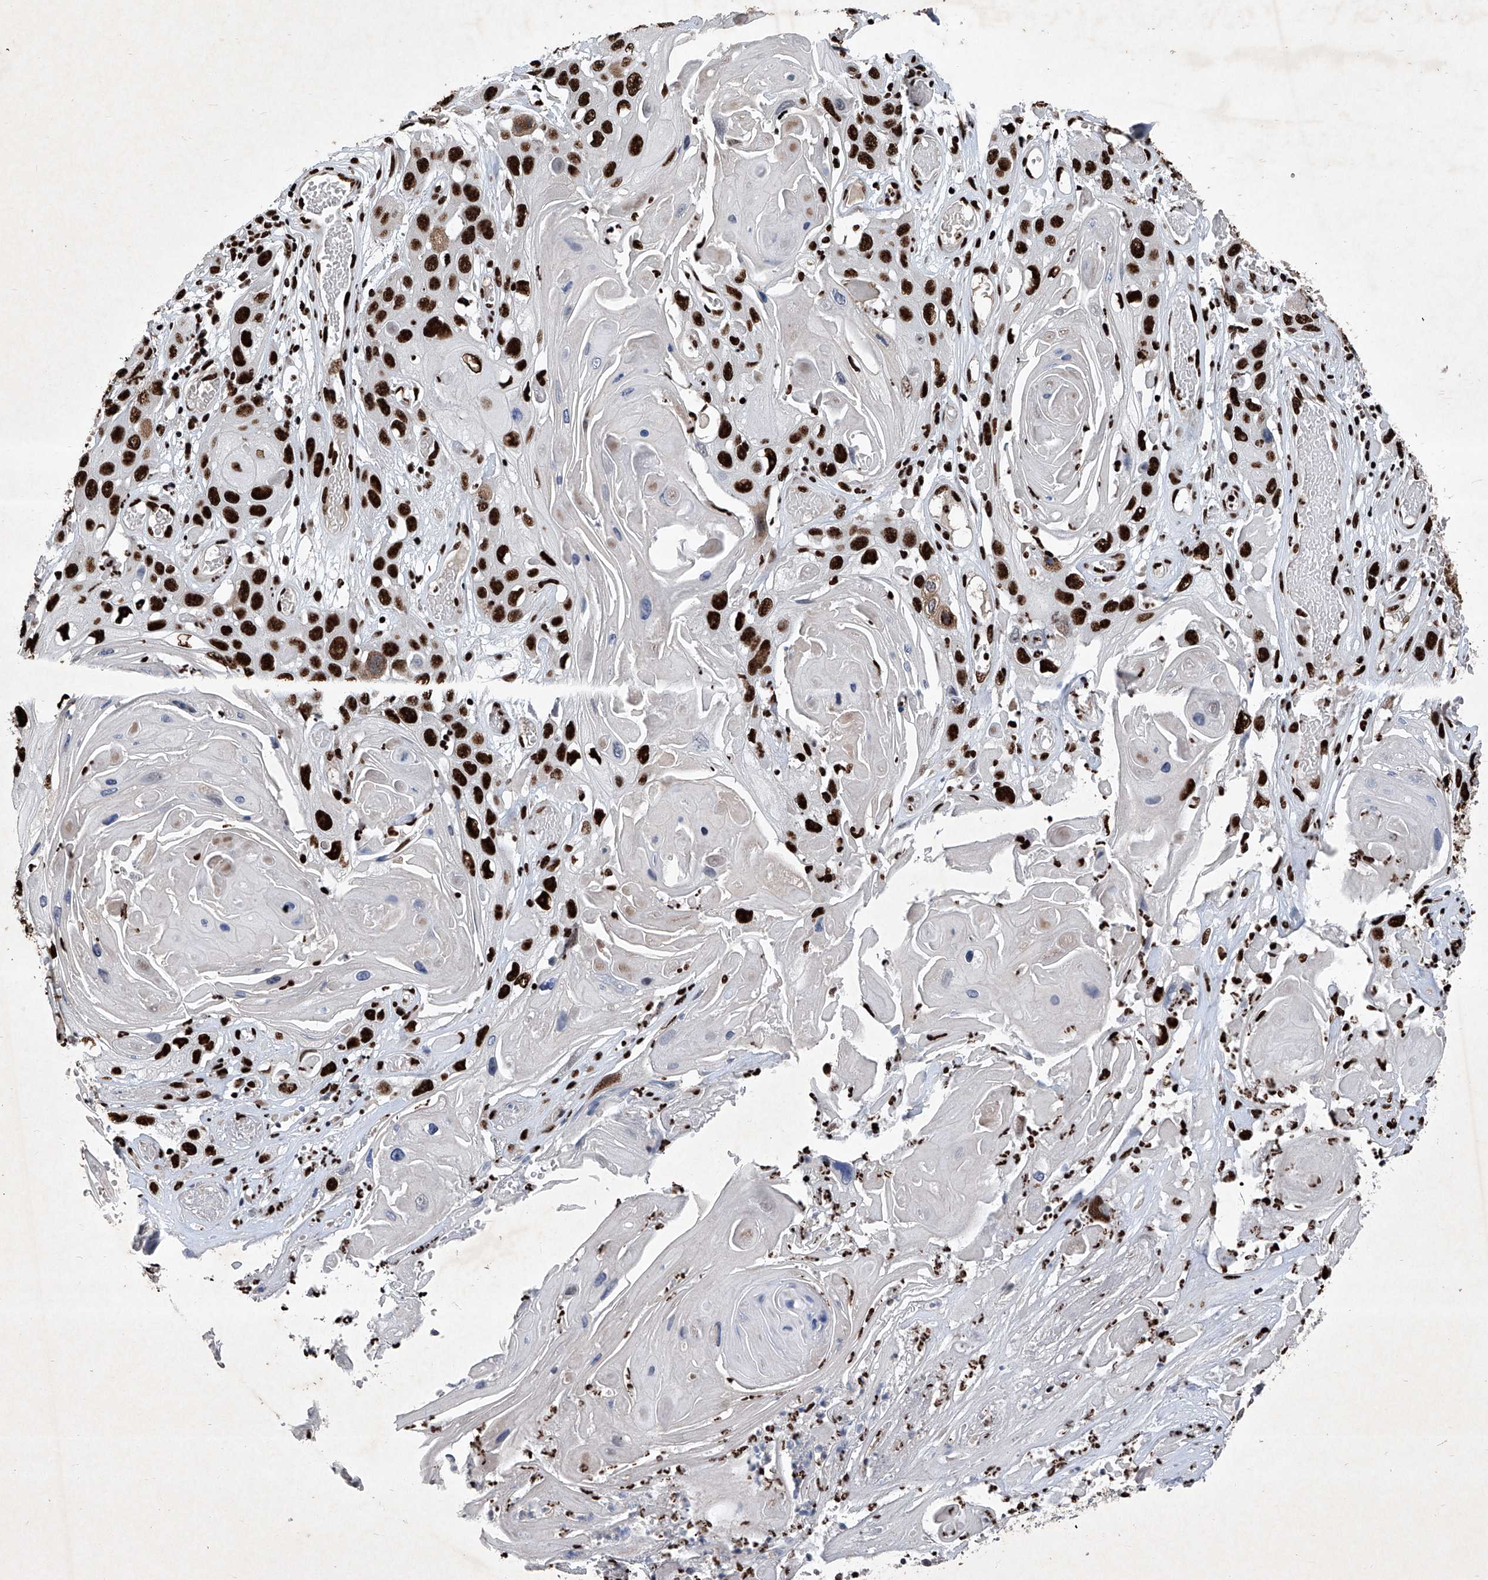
{"staining": {"intensity": "strong", "quantity": ">75%", "location": "nuclear"}, "tissue": "skin cancer", "cell_type": "Tumor cells", "image_type": "cancer", "snomed": [{"axis": "morphology", "description": "Squamous cell carcinoma, NOS"}, {"axis": "topography", "description": "Skin"}], "caption": "Approximately >75% of tumor cells in human skin cancer (squamous cell carcinoma) demonstrate strong nuclear protein staining as visualized by brown immunohistochemical staining.", "gene": "DDX39B", "patient": {"sex": "male", "age": 55}}